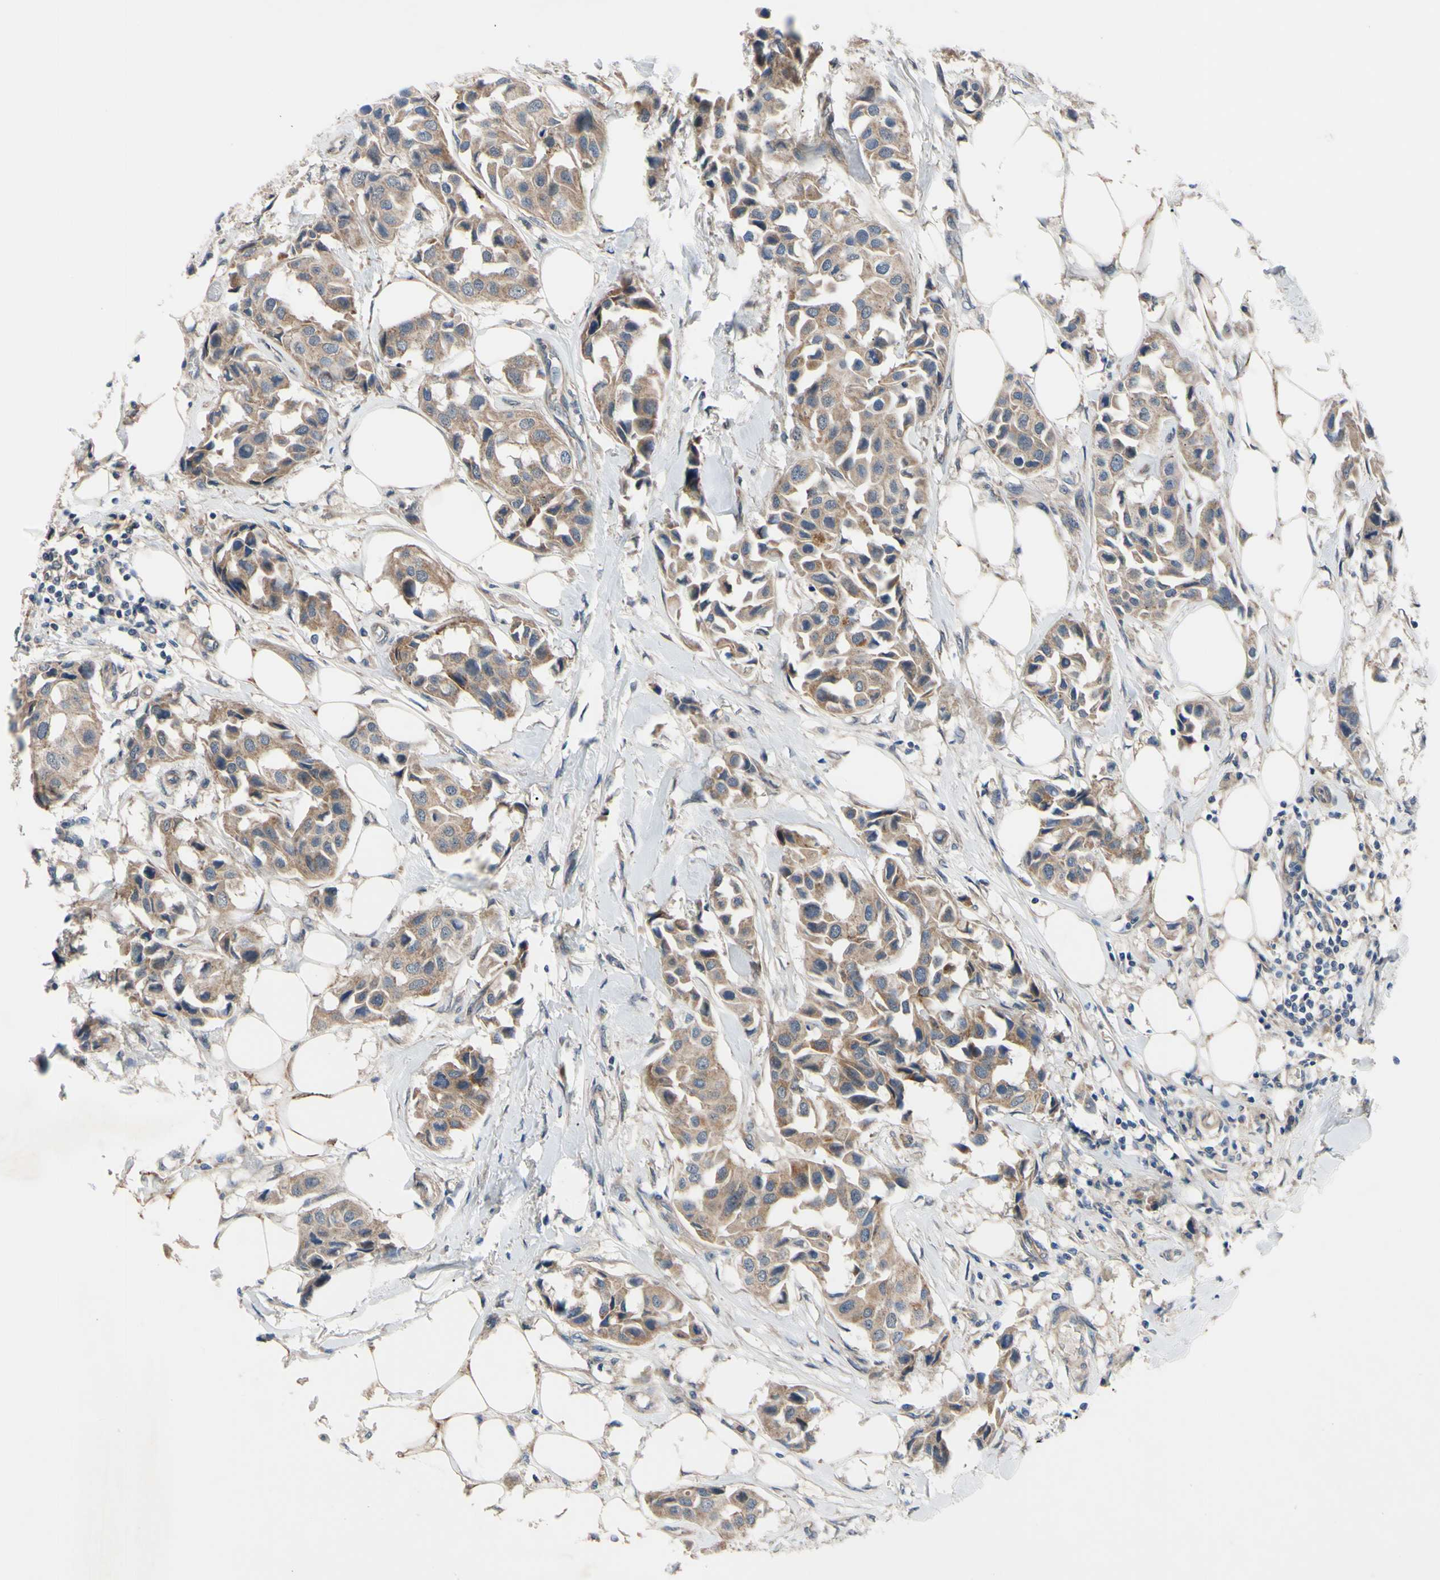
{"staining": {"intensity": "weak", "quantity": ">75%", "location": "cytoplasmic/membranous"}, "tissue": "breast cancer", "cell_type": "Tumor cells", "image_type": "cancer", "snomed": [{"axis": "morphology", "description": "Duct carcinoma"}, {"axis": "topography", "description": "Breast"}], "caption": "An image of human invasive ductal carcinoma (breast) stained for a protein shows weak cytoplasmic/membranous brown staining in tumor cells.", "gene": "SVIL", "patient": {"sex": "female", "age": 80}}